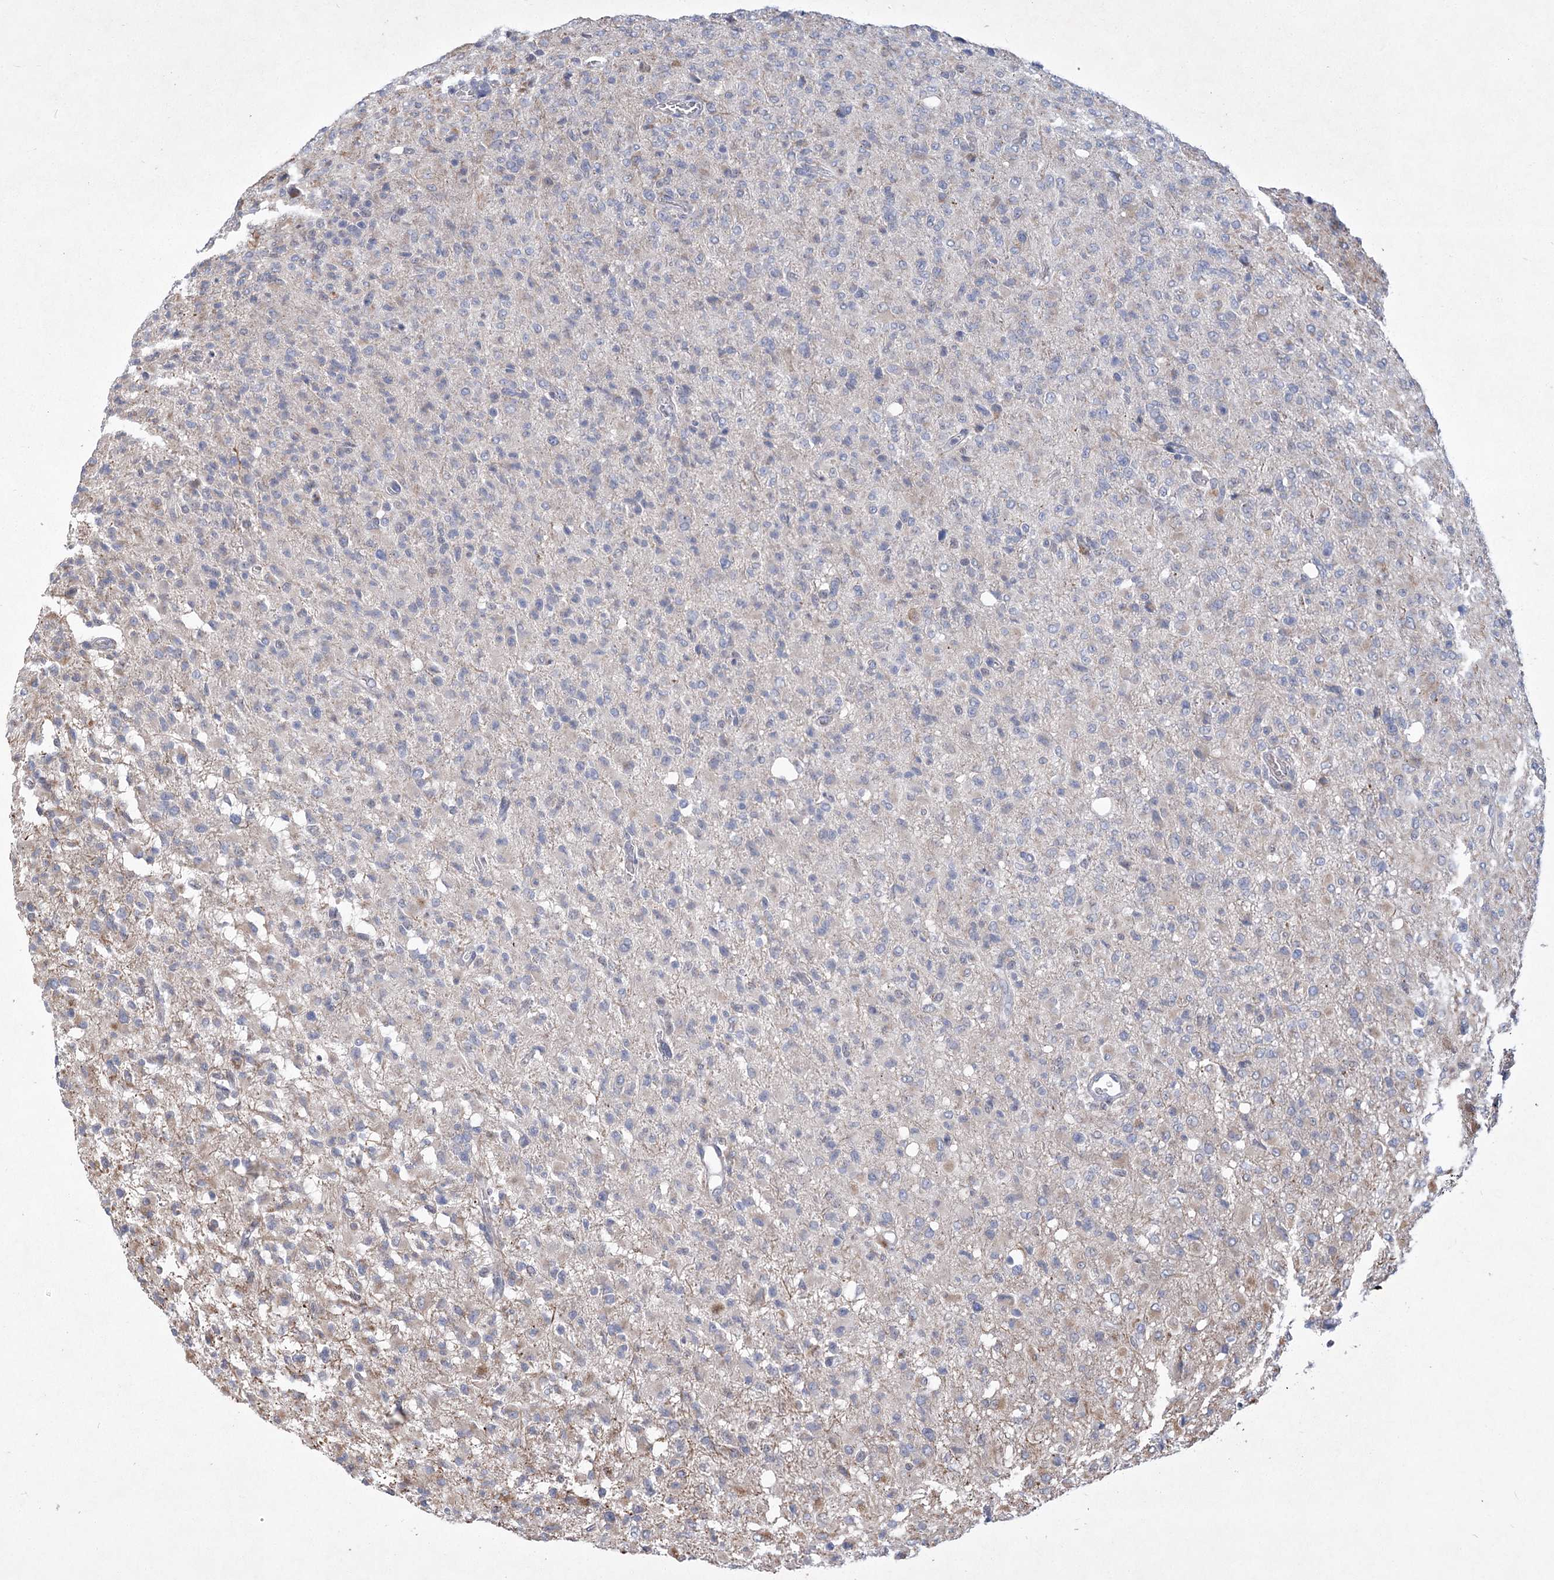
{"staining": {"intensity": "negative", "quantity": "none", "location": "none"}, "tissue": "glioma", "cell_type": "Tumor cells", "image_type": "cancer", "snomed": [{"axis": "morphology", "description": "Glioma, malignant, High grade"}, {"axis": "topography", "description": "Brain"}], "caption": "Immunohistochemical staining of human malignant high-grade glioma demonstrates no significant staining in tumor cells. (DAB immunohistochemistry (IHC) with hematoxylin counter stain).", "gene": "GCNT4", "patient": {"sex": "female", "age": 57}}